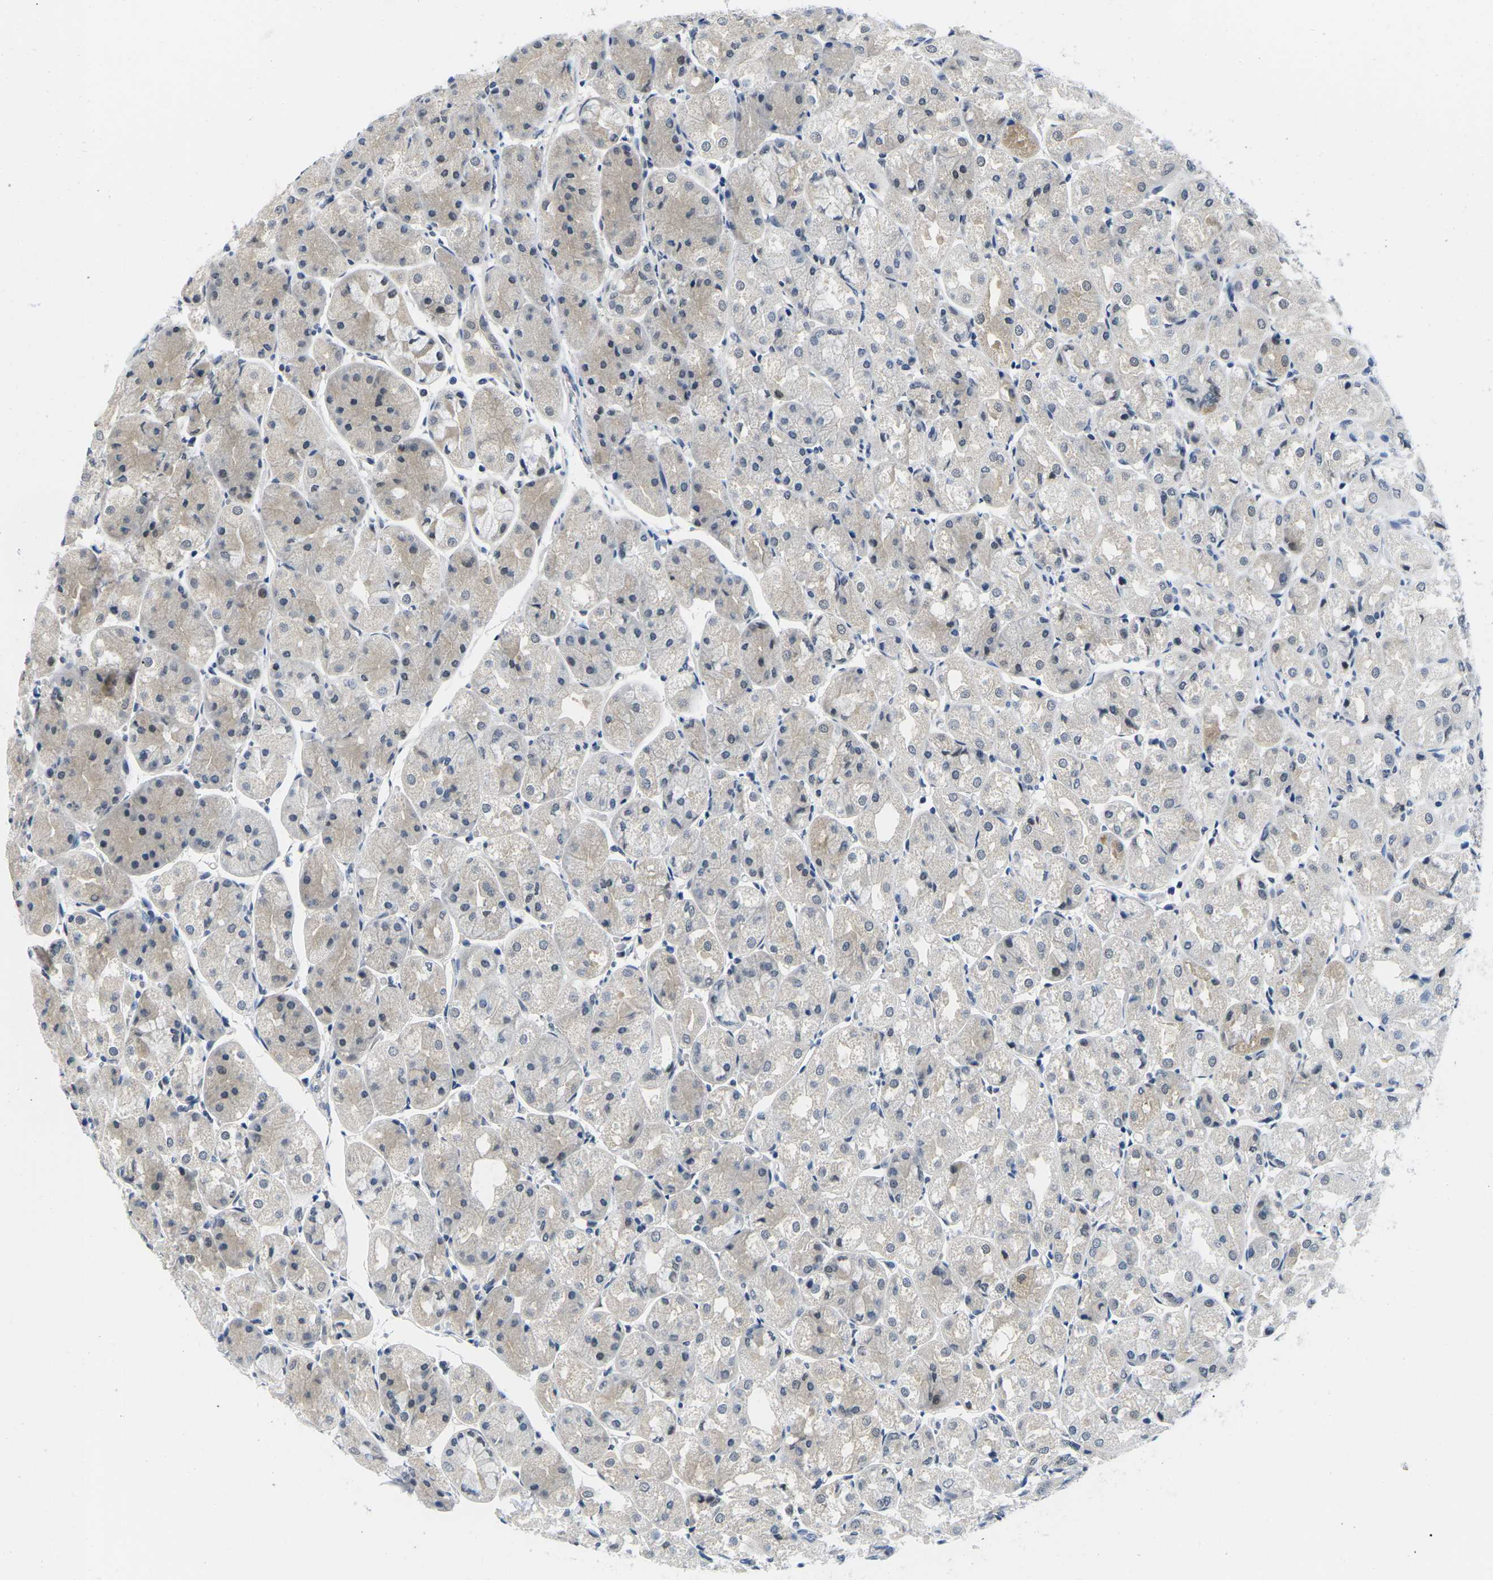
{"staining": {"intensity": "moderate", "quantity": "<25%", "location": "cytoplasmic/membranous,nuclear"}, "tissue": "stomach", "cell_type": "Glandular cells", "image_type": "normal", "snomed": [{"axis": "morphology", "description": "Normal tissue, NOS"}, {"axis": "topography", "description": "Stomach, upper"}], "caption": "Protein staining by immunohistochemistry reveals moderate cytoplasmic/membranous,nuclear expression in about <25% of glandular cells in benign stomach.", "gene": "UBA7", "patient": {"sex": "male", "age": 72}}